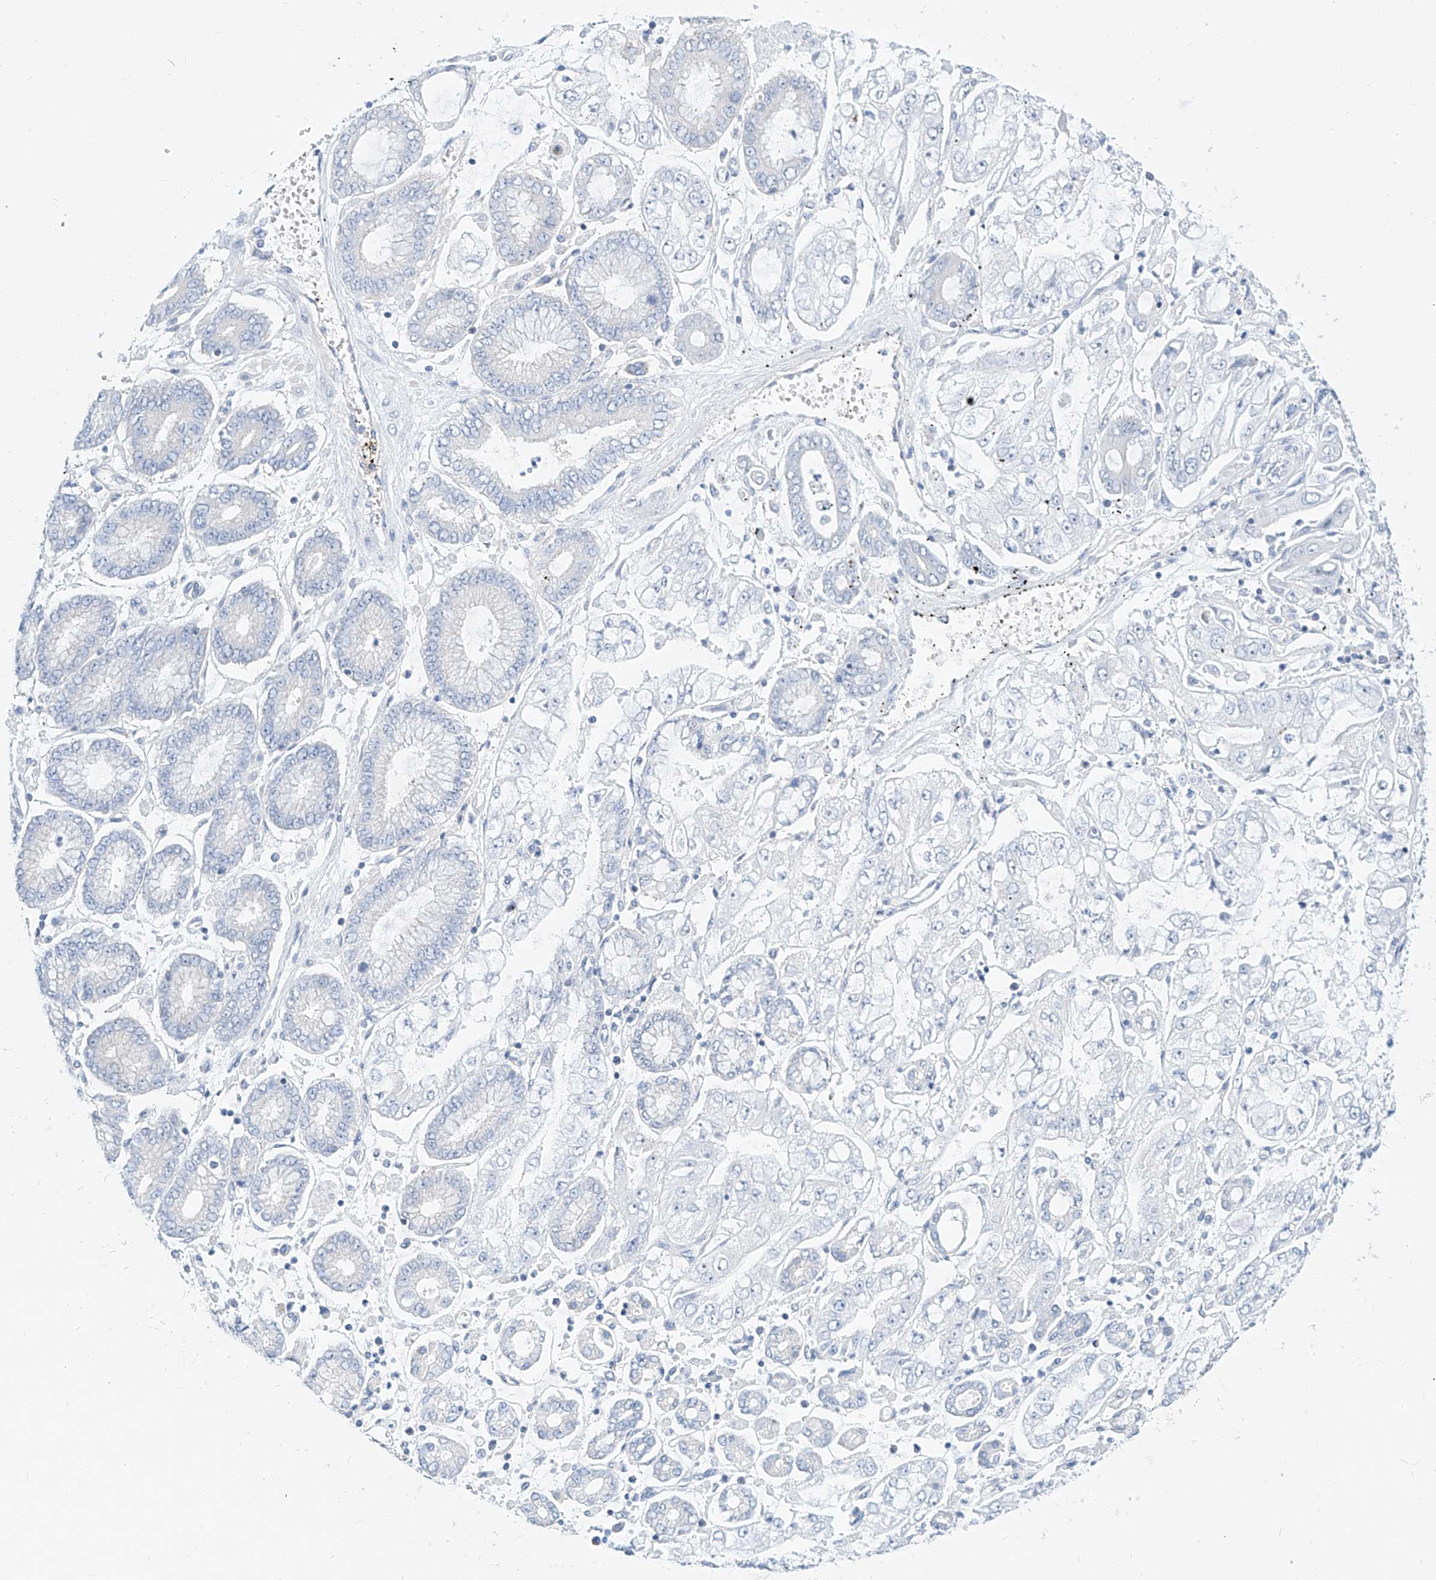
{"staining": {"intensity": "negative", "quantity": "none", "location": "none"}, "tissue": "stomach cancer", "cell_type": "Tumor cells", "image_type": "cancer", "snomed": [{"axis": "morphology", "description": "Adenocarcinoma, NOS"}, {"axis": "topography", "description": "Stomach"}], "caption": "A high-resolution photomicrograph shows immunohistochemistry (IHC) staining of stomach cancer, which exhibits no significant positivity in tumor cells. (DAB (3,3'-diaminobenzidine) immunohistochemistry (IHC), high magnification).", "gene": "ZZEF1", "patient": {"sex": "male", "age": 76}}